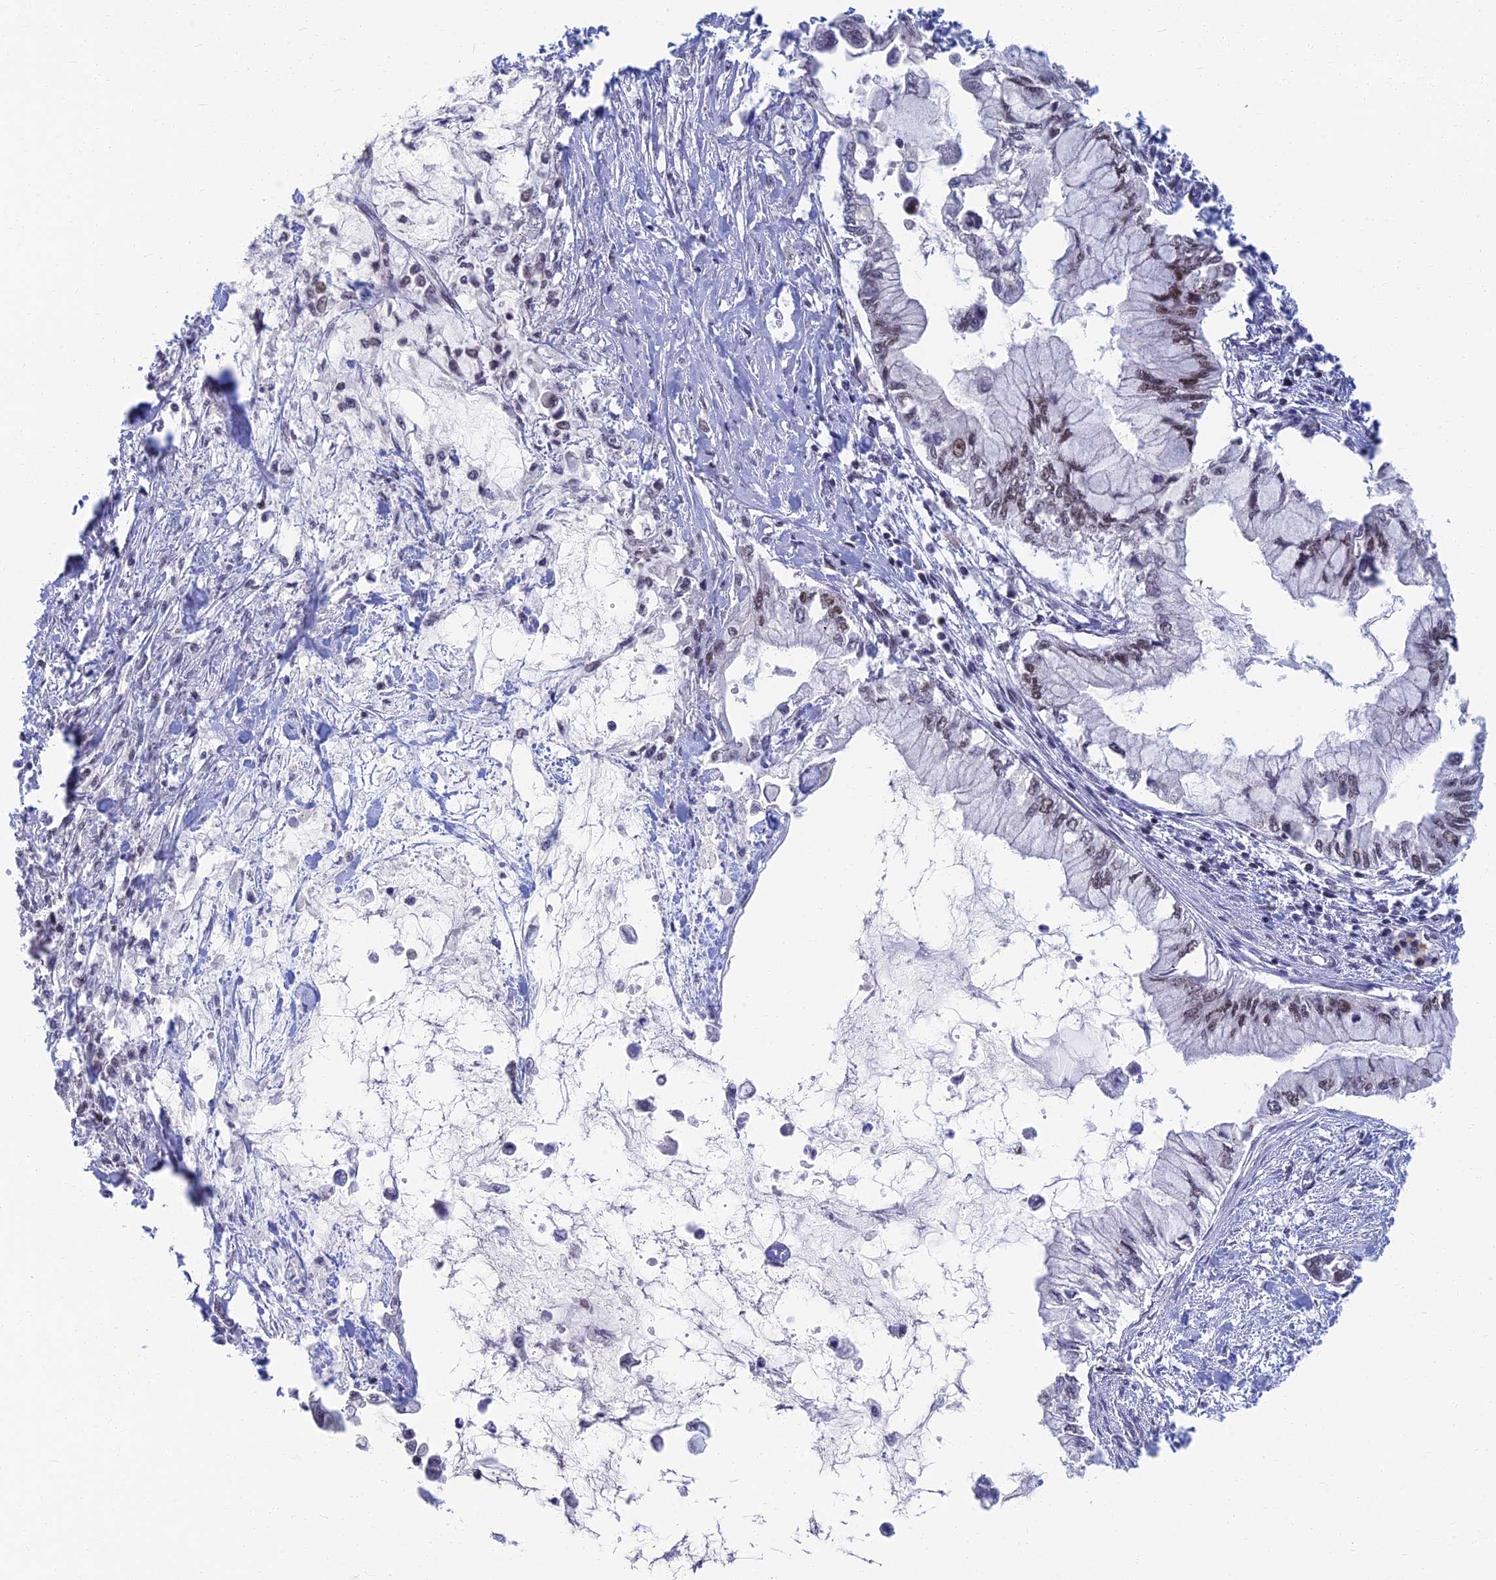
{"staining": {"intensity": "moderate", "quantity": "<25%", "location": "nuclear"}, "tissue": "pancreatic cancer", "cell_type": "Tumor cells", "image_type": "cancer", "snomed": [{"axis": "morphology", "description": "Adenocarcinoma, NOS"}, {"axis": "topography", "description": "Pancreas"}], "caption": "This is a histology image of immunohistochemistry staining of adenocarcinoma (pancreatic), which shows moderate positivity in the nuclear of tumor cells.", "gene": "TCEA2", "patient": {"sex": "male", "age": 48}}